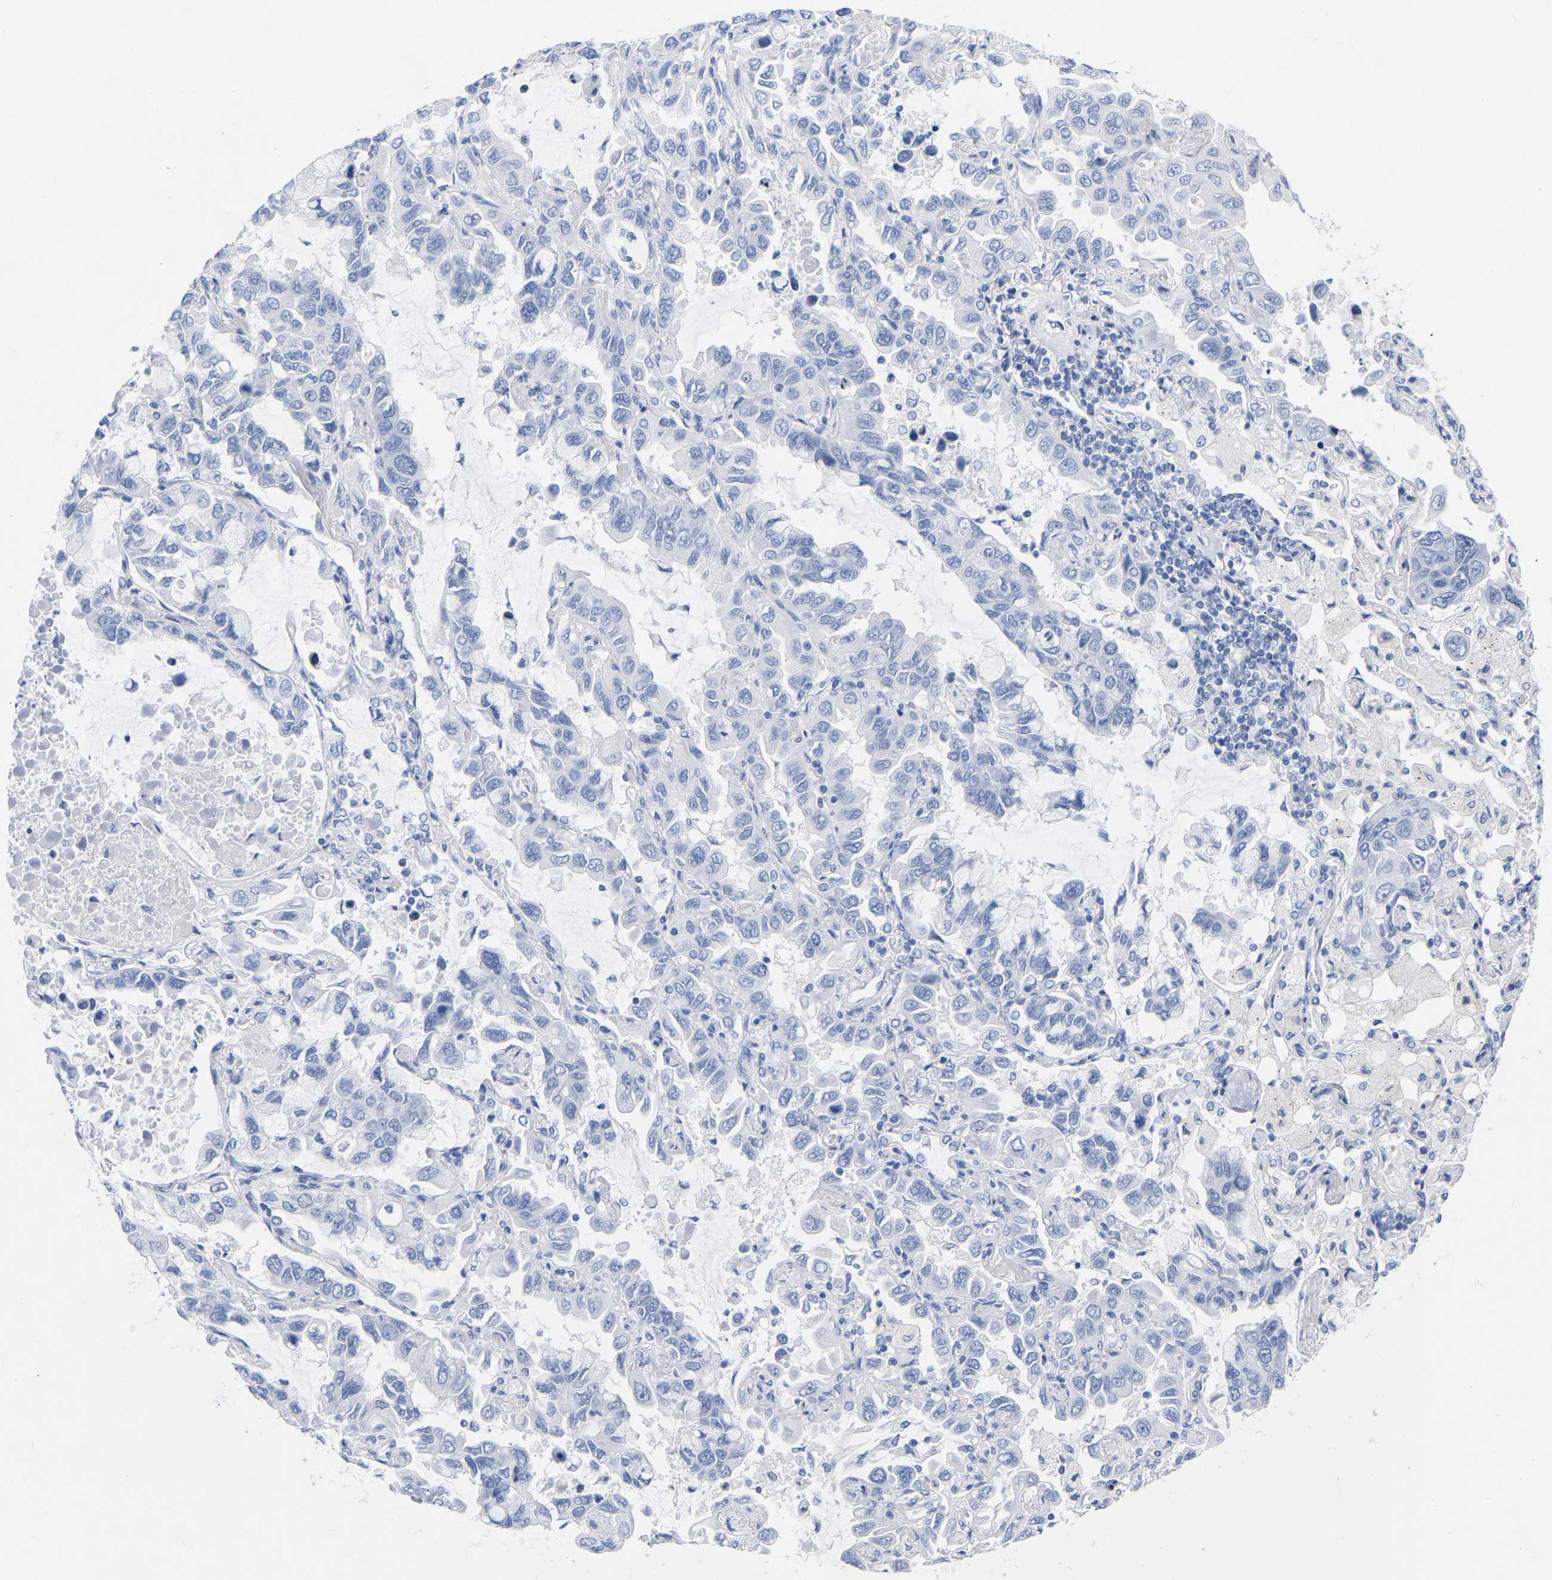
{"staining": {"intensity": "negative", "quantity": "none", "location": "none"}, "tissue": "lung cancer", "cell_type": "Tumor cells", "image_type": "cancer", "snomed": [{"axis": "morphology", "description": "Adenocarcinoma, NOS"}, {"axis": "topography", "description": "Lung"}], "caption": "Lung cancer (adenocarcinoma) was stained to show a protein in brown. There is no significant staining in tumor cells. The staining is performed using DAB brown chromogen with nuclei counter-stained in using hematoxylin.", "gene": "ZNF629", "patient": {"sex": "male", "age": 64}}